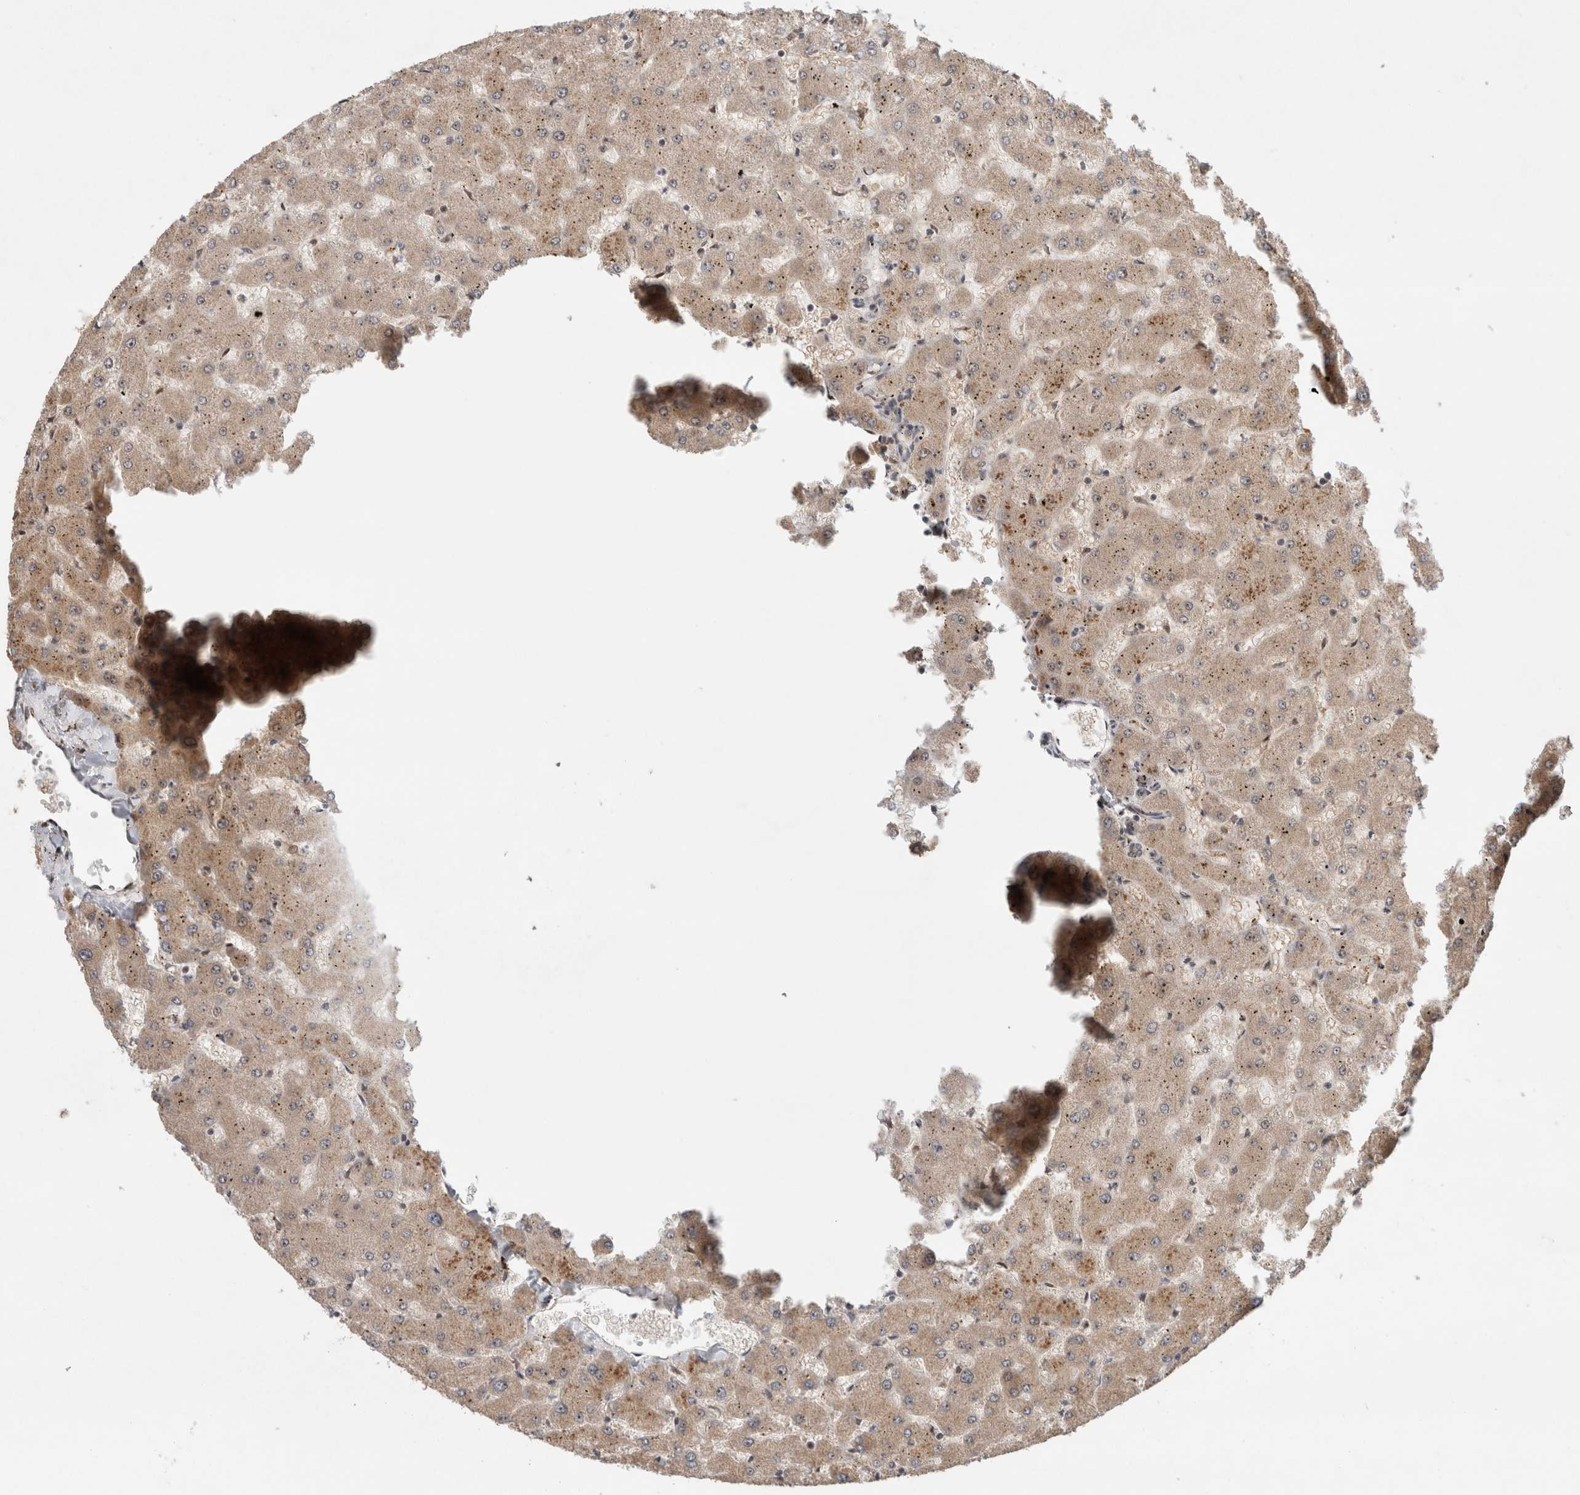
{"staining": {"intensity": "negative", "quantity": "none", "location": "none"}, "tissue": "liver", "cell_type": "Cholangiocytes", "image_type": "normal", "snomed": [{"axis": "morphology", "description": "Normal tissue, NOS"}, {"axis": "topography", "description": "Liver"}], "caption": "Micrograph shows no significant protein expression in cholangiocytes of benign liver.", "gene": "MPHOSPH6", "patient": {"sex": "female", "age": 63}}